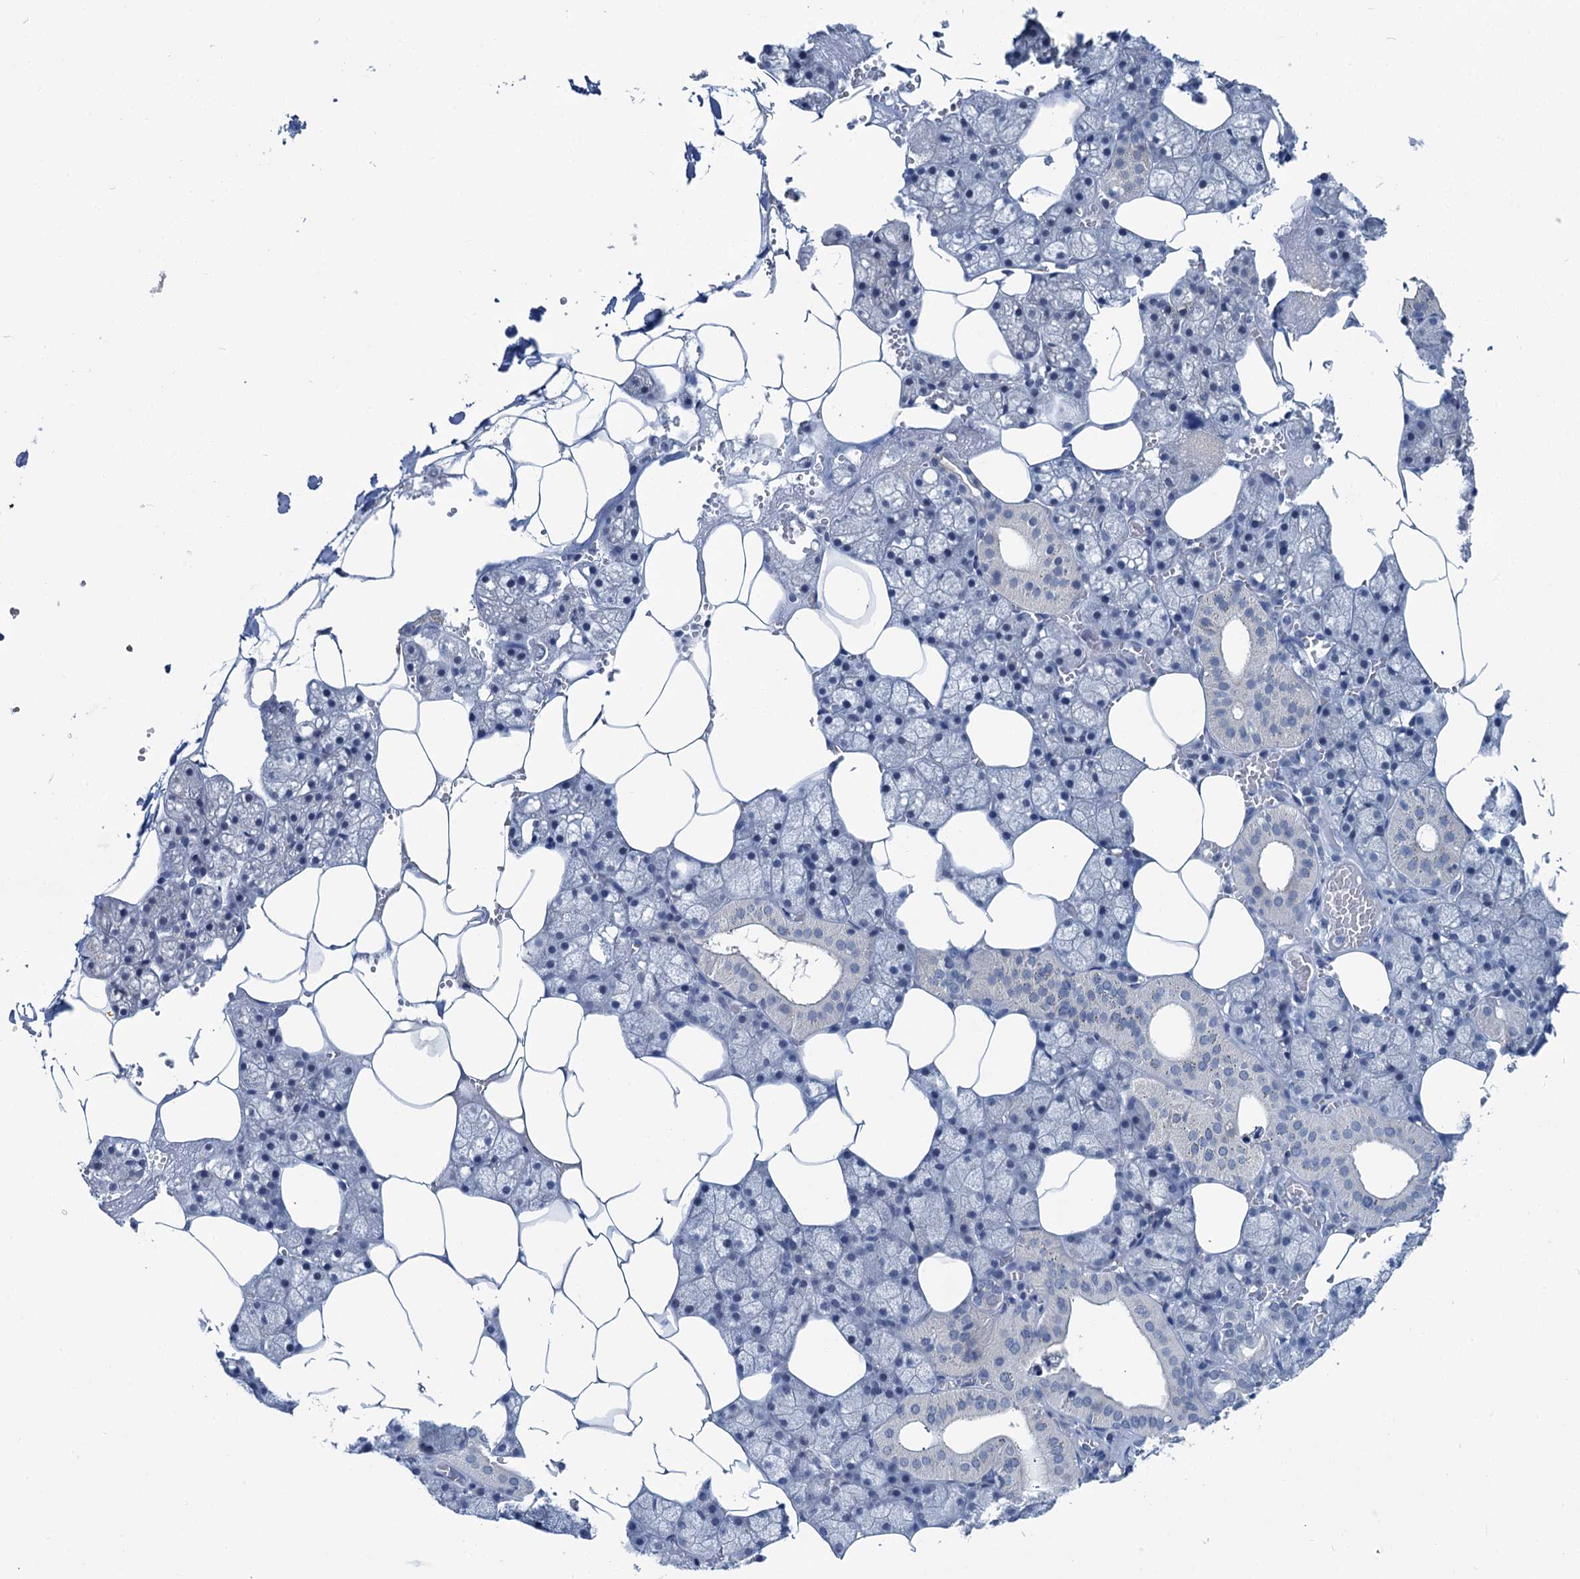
{"staining": {"intensity": "negative", "quantity": "none", "location": "none"}, "tissue": "salivary gland", "cell_type": "Glandular cells", "image_type": "normal", "snomed": [{"axis": "morphology", "description": "Normal tissue, NOS"}, {"axis": "topography", "description": "Salivary gland"}], "caption": "Immunohistochemistry of unremarkable human salivary gland shows no staining in glandular cells. The staining was performed using DAB to visualize the protein expression in brown, while the nuclei were stained in blue with hematoxylin (Magnification: 20x).", "gene": "MIOX", "patient": {"sex": "male", "age": 62}}